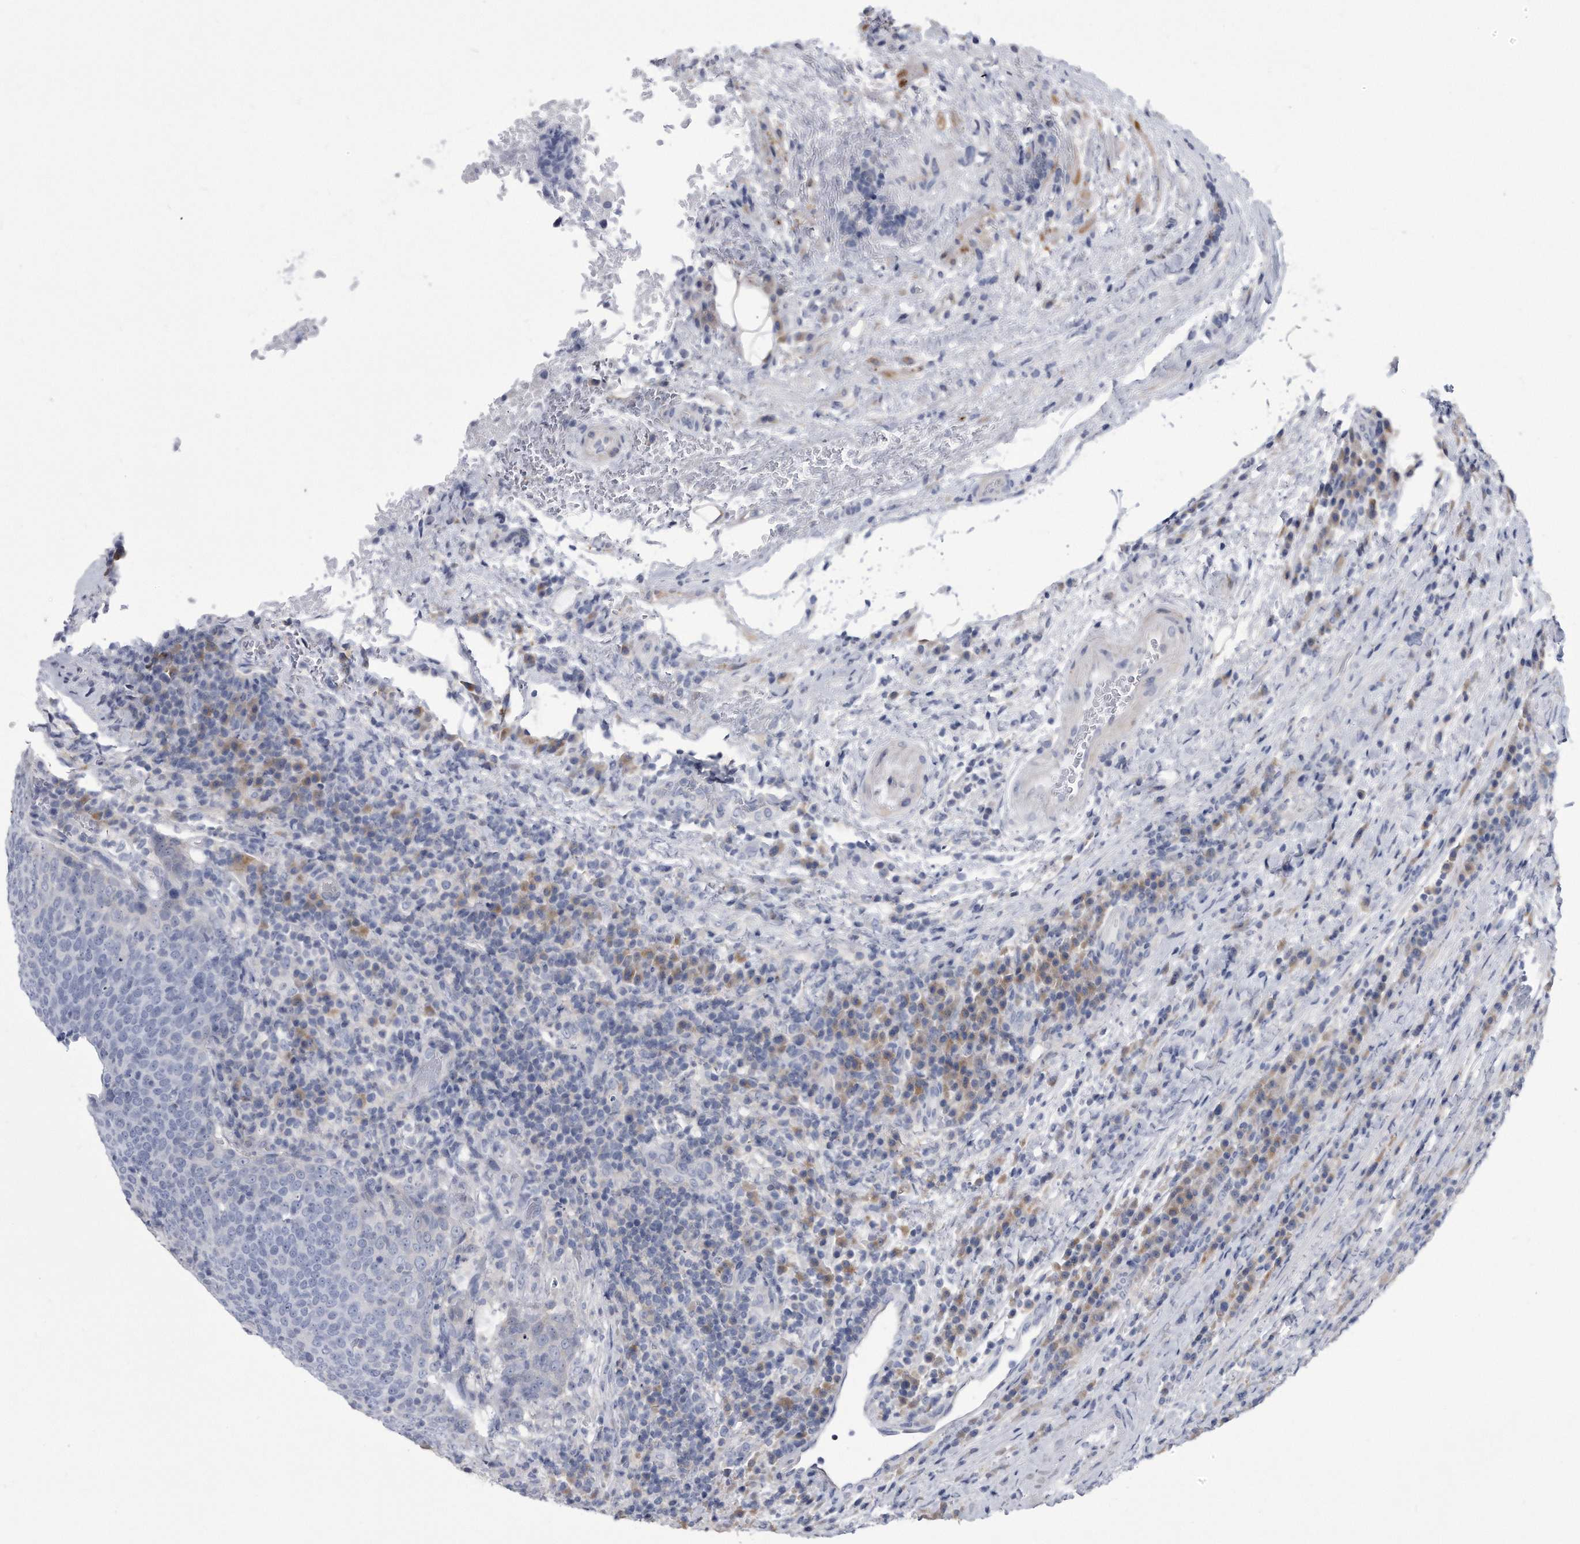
{"staining": {"intensity": "negative", "quantity": "none", "location": "none"}, "tissue": "head and neck cancer", "cell_type": "Tumor cells", "image_type": "cancer", "snomed": [{"axis": "morphology", "description": "Squamous cell carcinoma, NOS"}, {"axis": "morphology", "description": "Squamous cell carcinoma, metastatic, NOS"}, {"axis": "topography", "description": "Lymph node"}, {"axis": "topography", "description": "Head-Neck"}], "caption": "Immunohistochemistry of human head and neck cancer (metastatic squamous cell carcinoma) reveals no positivity in tumor cells.", "gene": "PYGB", "patient": {"sex": "male", "age": 62}}